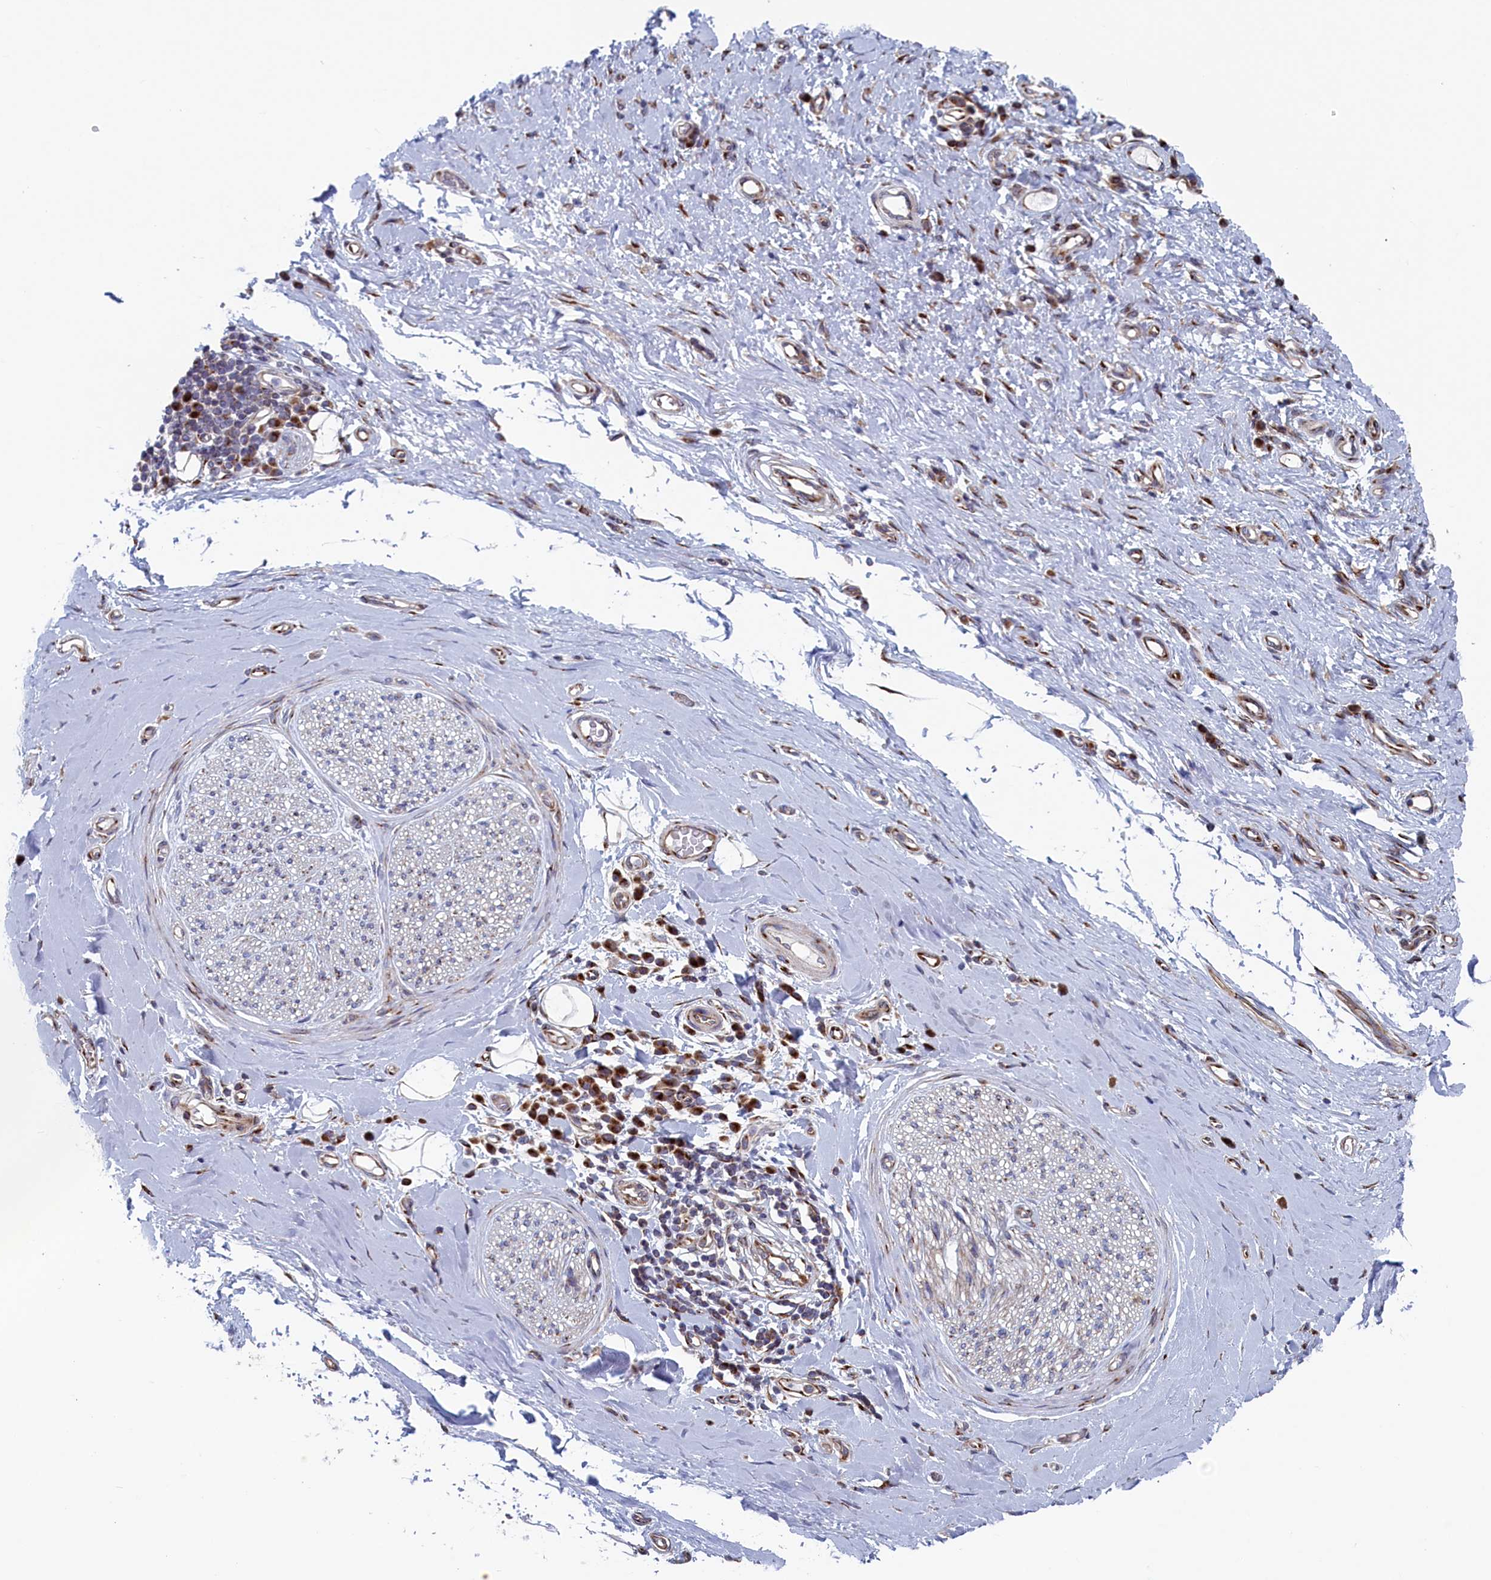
{"staining": {"intensity": "negative", "quantity": "none", "location": "none"}, "tissue": "adipose tissue", "cell_type": "Adipocytes", "image_type": "normal", "snomed": [{"axis": "morphology", "description": "Normal tissue, NOS"}, {"axis": "morphology", "description": "Adenocarcinoma, NOS"}, {"axis": "topography", "description": "Esophagus"}, {"axis": "topography", "description": "Stomach, upper"}, {"axis": "topography", "description": "Peripheral nerve tissue"}], "caption": "IHC of benign human adipose tissue displays no positivity in adipocytes.", "gene": "MTFMT", "patient": {"sex": "male", "age": 62}}